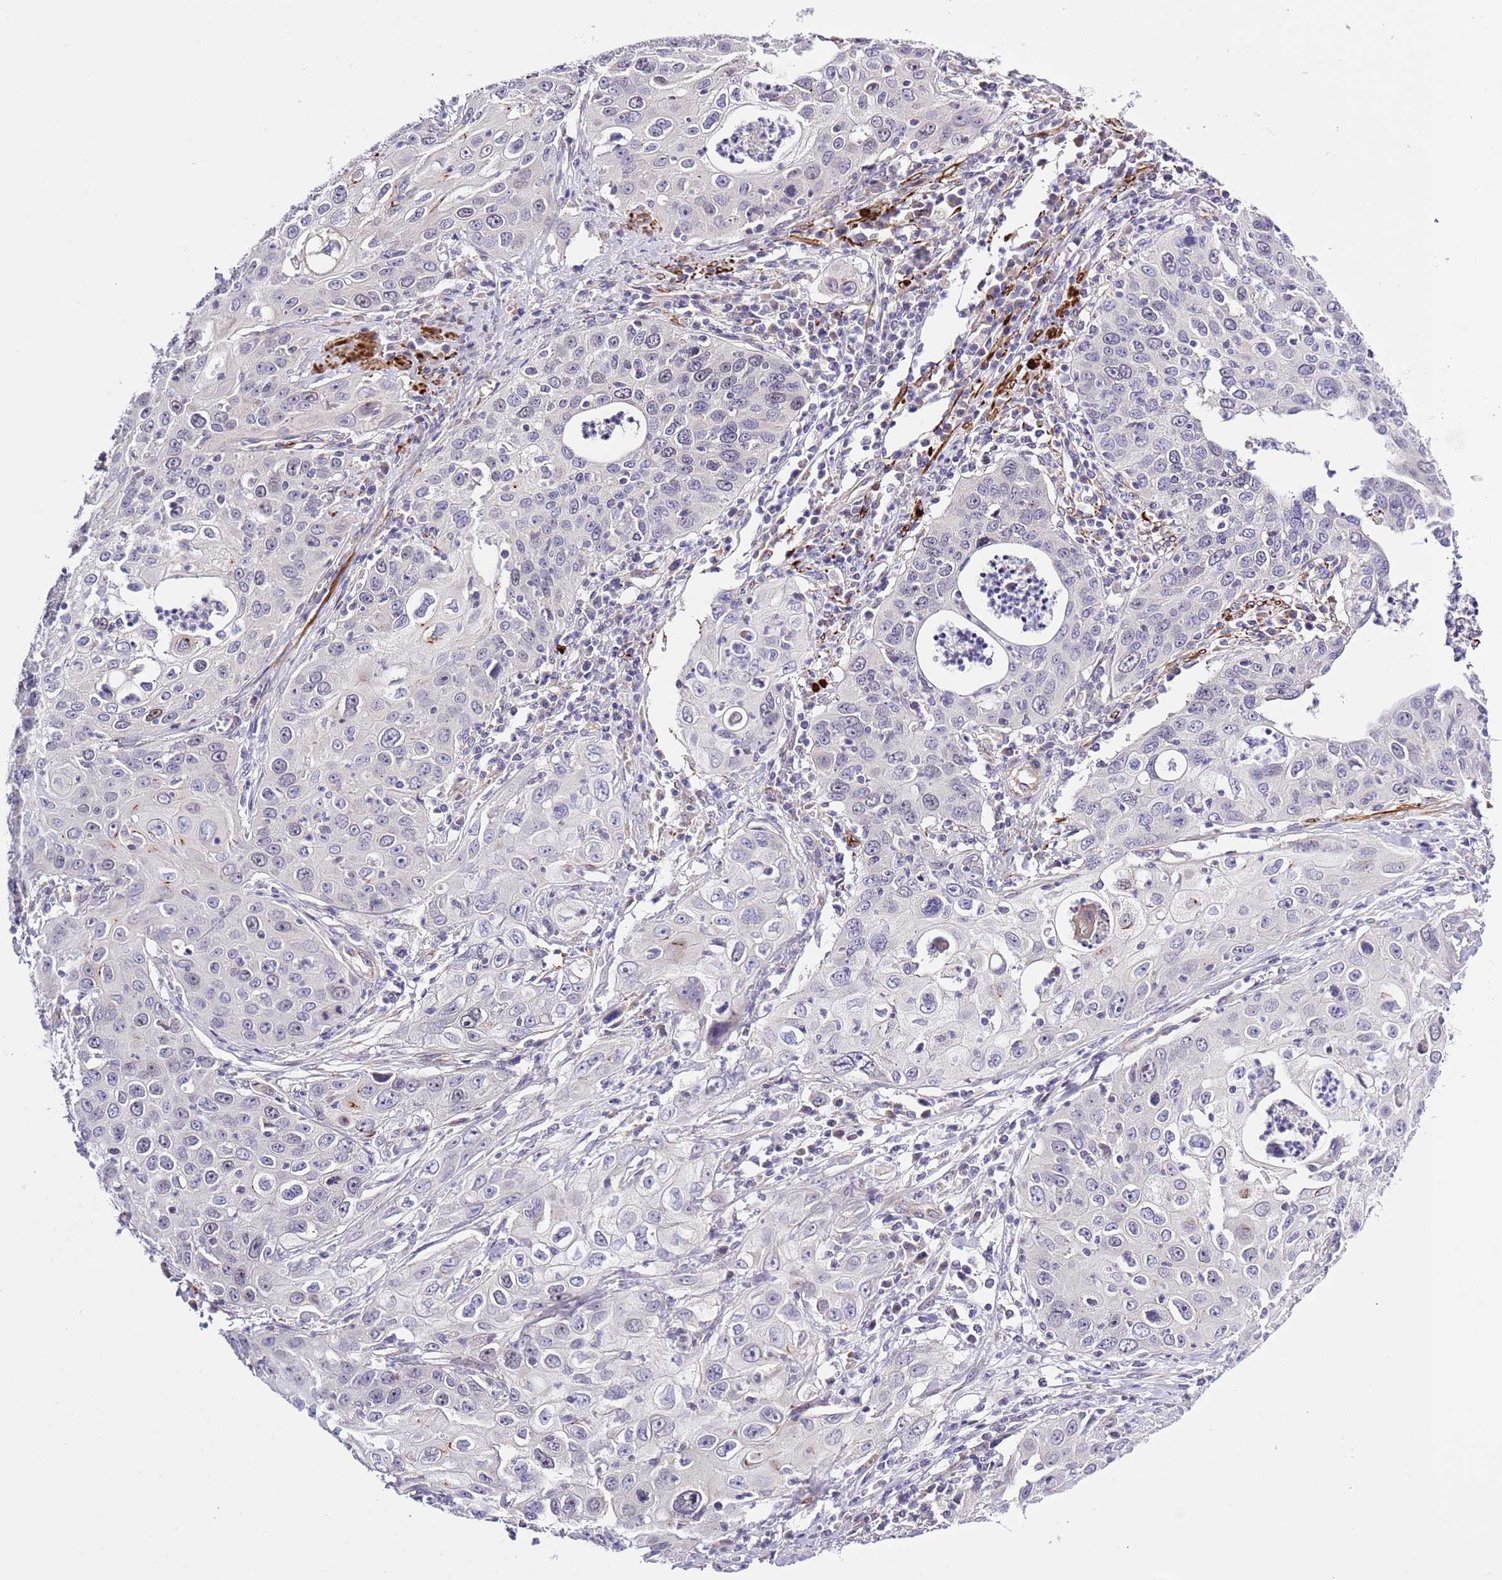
{"staining": {"intensity": "negative", "quantity": "none", "location": "none"}, "tissue": "cervical cancer", "cell_type": "Tumor cells", "image_type": "cancer", "snomed": [{"axis": "morphology", "description": "Squamous cell carcinoma, NOS"}, {"axis": "topography", "description": "Cervix"}], "caption": "Cervical cancer was stained to show a protein in brown. There is no significant positivity in tumor cells.", "gene": "NET1", "patient": {"sex": "female", "age": 36}}